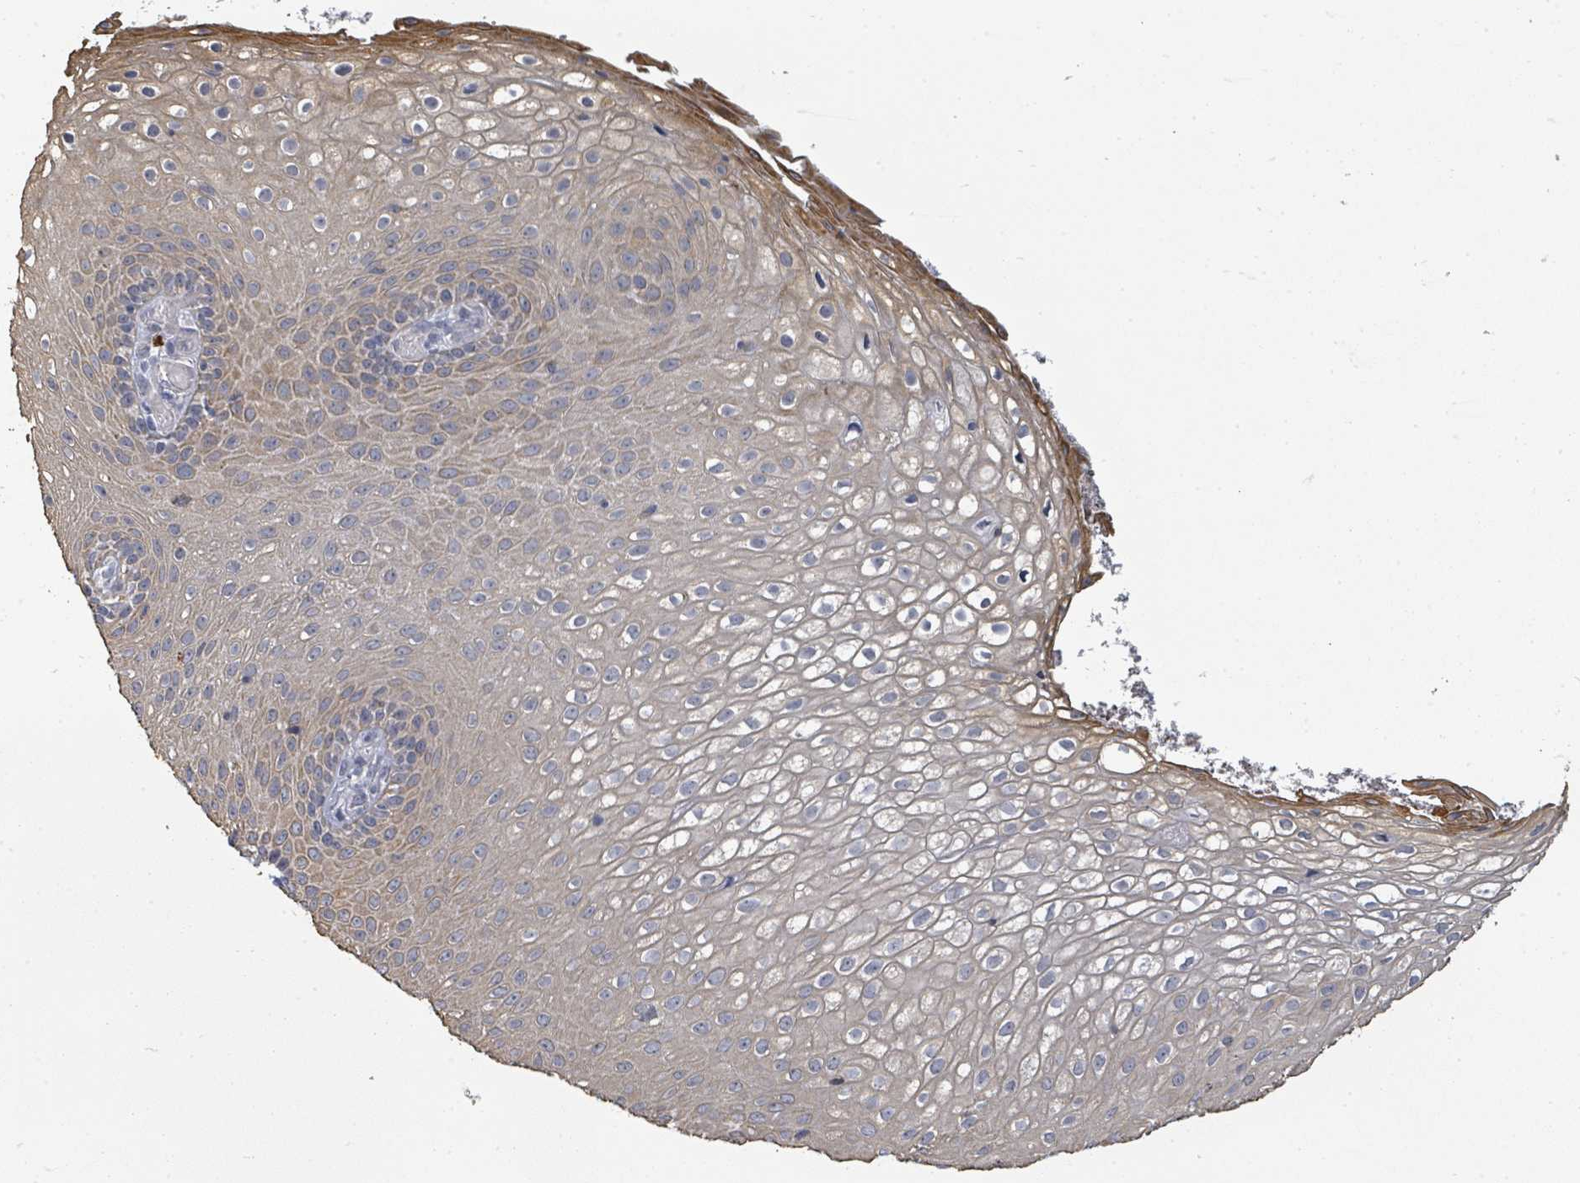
{"staining": {"intensity": "weak", "quantity": ">75%", "location": "cytoplasmic/membranous"}, "tissue": "skin", "cell_type": "Epidermal cells", "image_type": "normal", "snomed": [{"axis": "morphology", "description": "Normal tissue, NOS"}, {"axis": "topography", "description": "Anal"}], "caption": "This micrograph reveals benign skin stained with immunohistochemistry (IHC) to label a protein in brown. The cytoplasmic/membranous of epidermal cells show weak positivity for the protein. Nuclei are counter-stained blue.", "gene": "ASB12", "patient": {"sex": "male", "age": 80}}